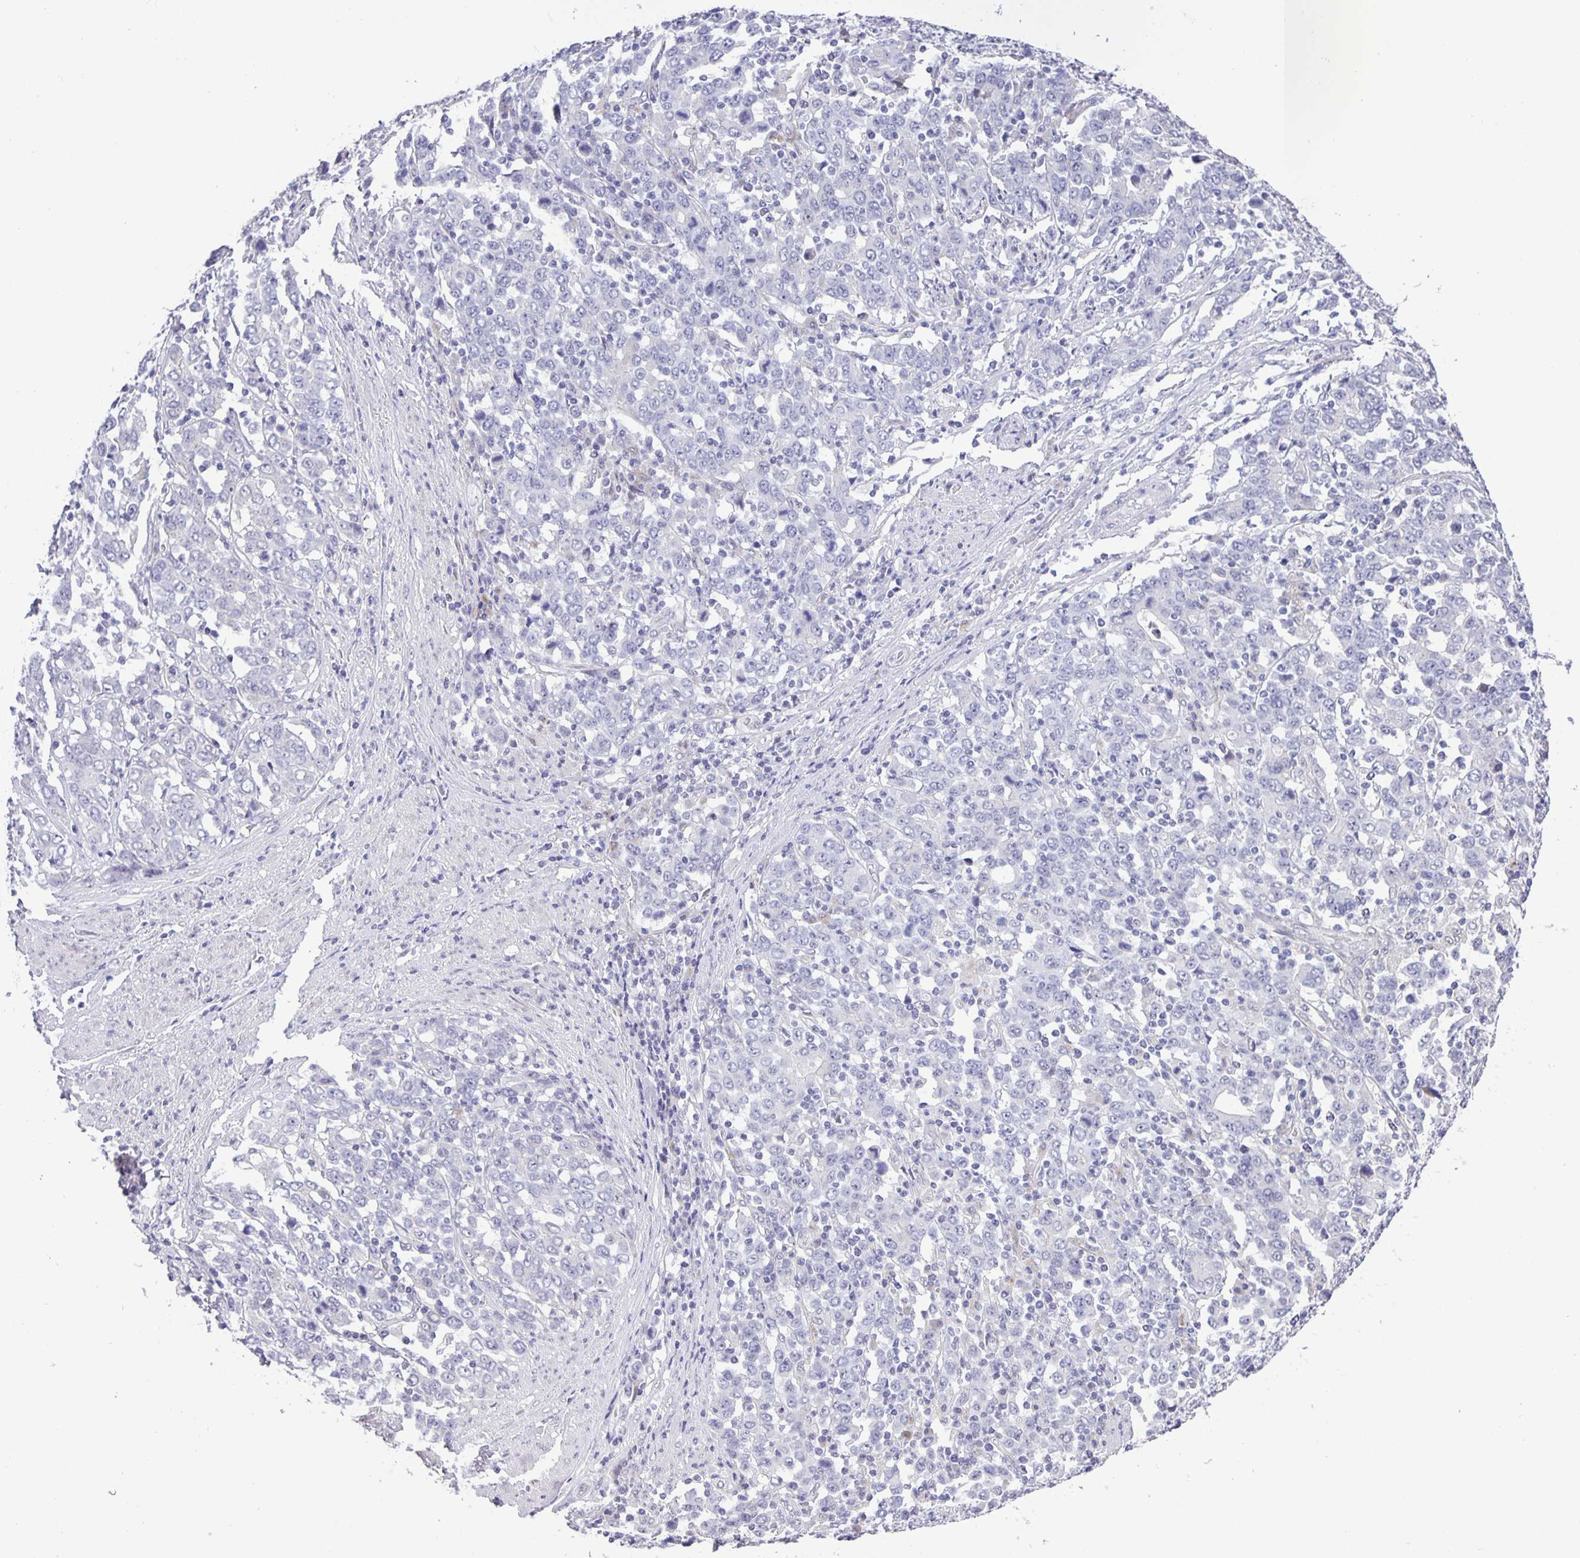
{"staining": {"intensity": "negative", "quantity": "none", "location": "none"}, "tissue": "stomach cancer", "cell_type": "Tumor cells", "image_type": "cancer", "snomed": [{"axis": "morphology", "description": "Adenocarcinoma, NOS"}, {"axis": "topography", "description": "Stomach, upper"}], "caption": "IHC micrograph of neoplastic tissue: stomach cancer stained with DAB (3,3'-diaminobenzidine) reveals no significant protein staining in tumor cells.", "gene": "PHRF1", "patient": {"sex": "male", "age": 69}}